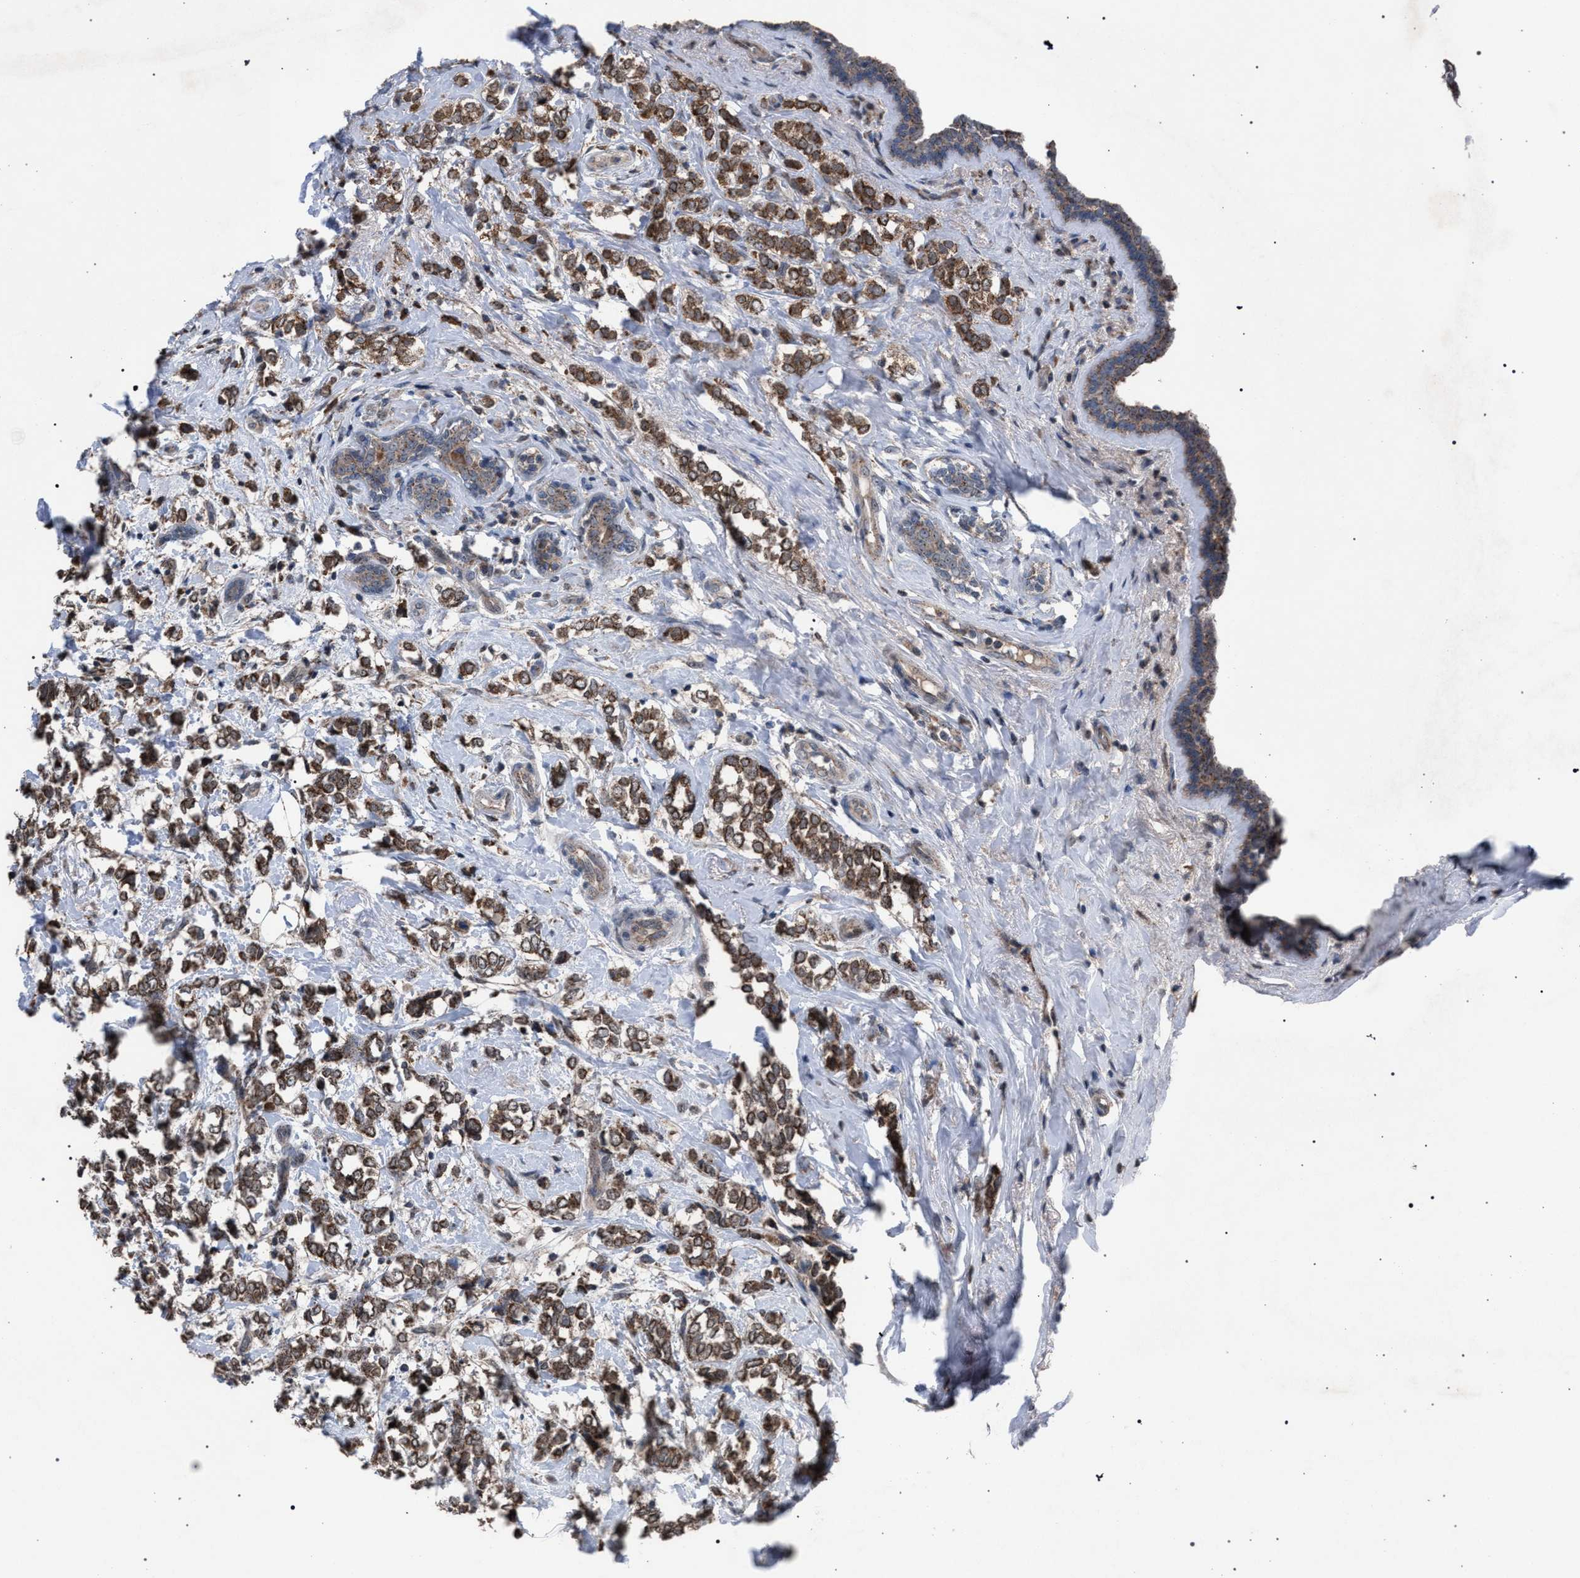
{"staining": {"intensity": "moderate", "quantity": ">75%", "location": "cytoplasmic/membranous"}, "tissue": "breast cancer", "cell_type": "Tumor cells", "image_type": "cancer", "snomed": [{"axis": "morphology", "description": "Normal tissue, NOS"}, {"axis": "morphology", "description": "Lobular carcinoma"}, {"axis": "topography", "description": "Breast"}], "caption": "Tumor cells show medium levels of moderate cytoplasmic/membranous positivity in approximately >75% of cells in human breast cancer. The staining was performed using DAB (3,3'-diaminobenzidine), with brown indicating positive protein expression. Nuclei are stained blue with hematoxylin.", "gene": "HSD17B4", "patient": {"sex": "female", "age": 47}}